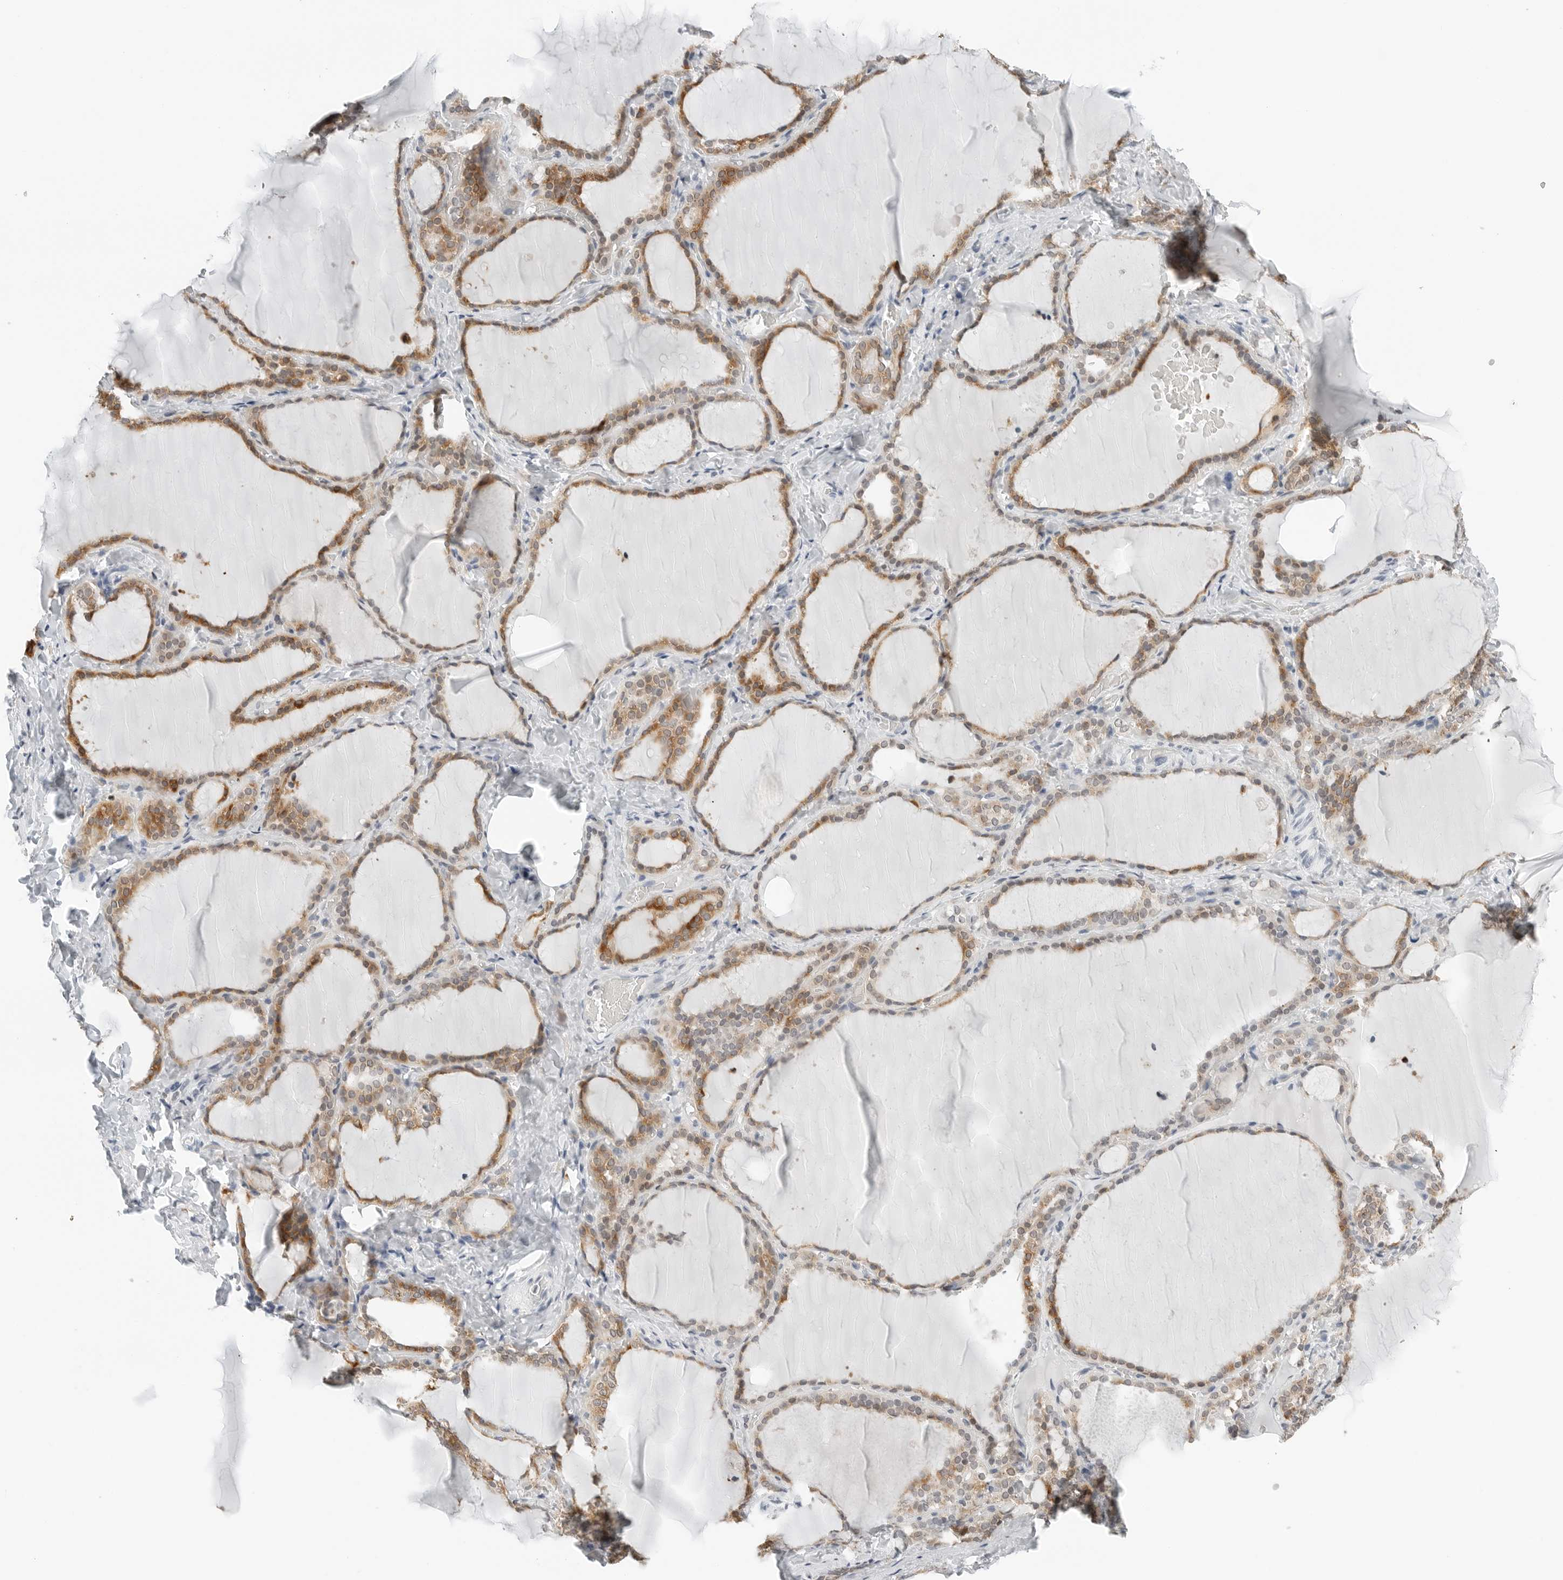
{"staining": {"intensity": "moderate", "quantity": ">75%", "location": "cytoplasmic/membranous"}, "tissue": "thyroid gland", "cell_type": "Glandular cells", "image_type": "normal", "snomed": [{"axis": "morphology", "description": "Normal tissue, NOS"}, {"axis": "topography", "description": "Thyroid gland"}], "caption": "Thyroid gland stained with DAB immunohistochemistry (IHC) reveals medium levels of moderate cytoplasmic/membranous staining in about >75% of glandular cells. Immunohistochemistry (ihc) stains the protein of interest in brown and the nuclei are stained blue.", "gene": "P4HA2", "patient": {"sex": "female", "age": 22}}